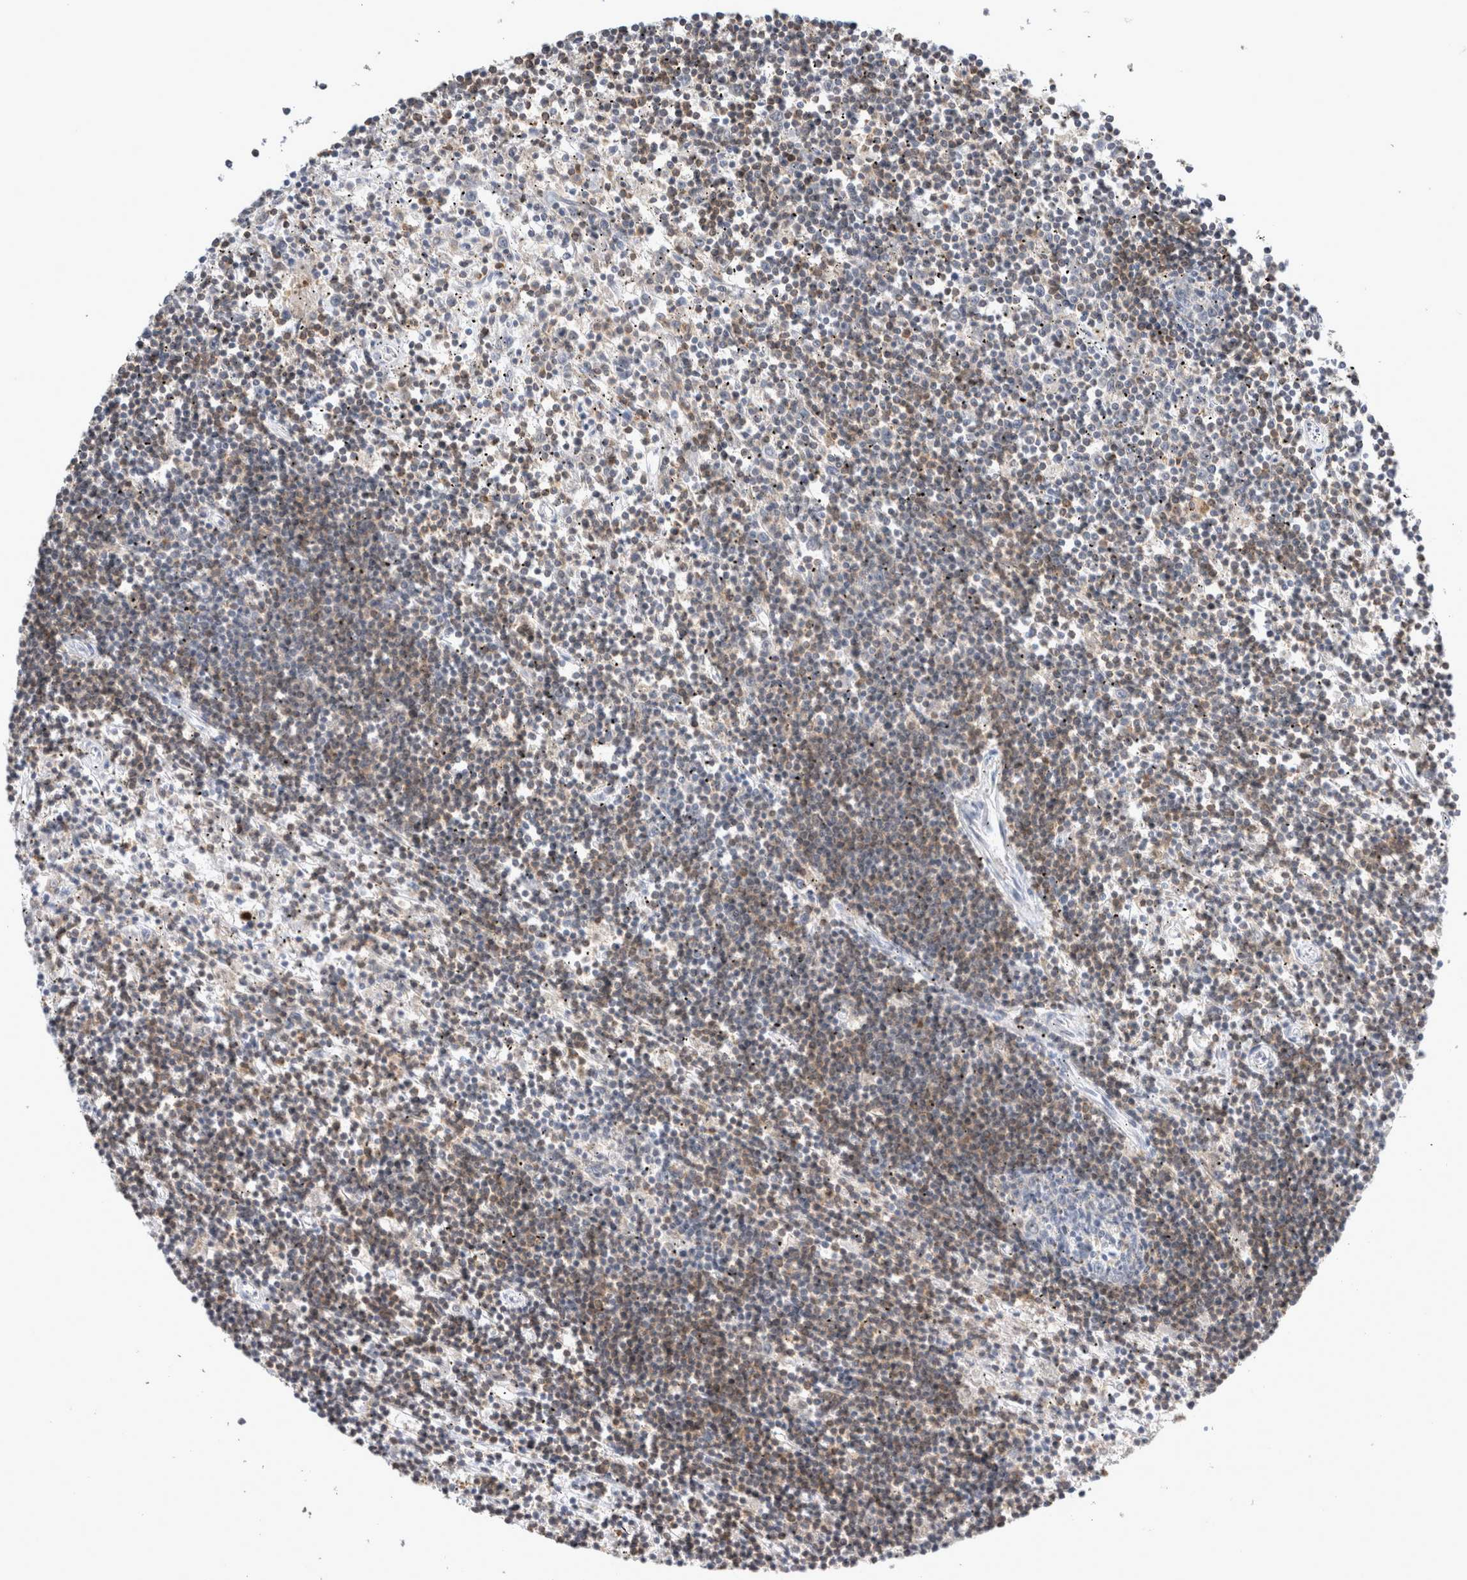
{"staining": {"intensity": "weak", "quantity": "25%-75%", "location": "cytoplasmic/membranous"}, "tissue": "lymphoma", "cell_type": "Tumor cells", "image_type": "cancer", "snomed": [{"axis": "morphology", "description": "Malignant lymphoma, non-Hodgkin's type, Low grade"}, {"axis": "topography", "description": "Spleen"}], "caption": "IHC (DAB) staining of human lymphoma displays weak cytoplasmic/membranous protein staining in approximately 25%-75% of tumor cells.", "gene": "AGMAT", "patient": {"sex": "male", "age": 76}}